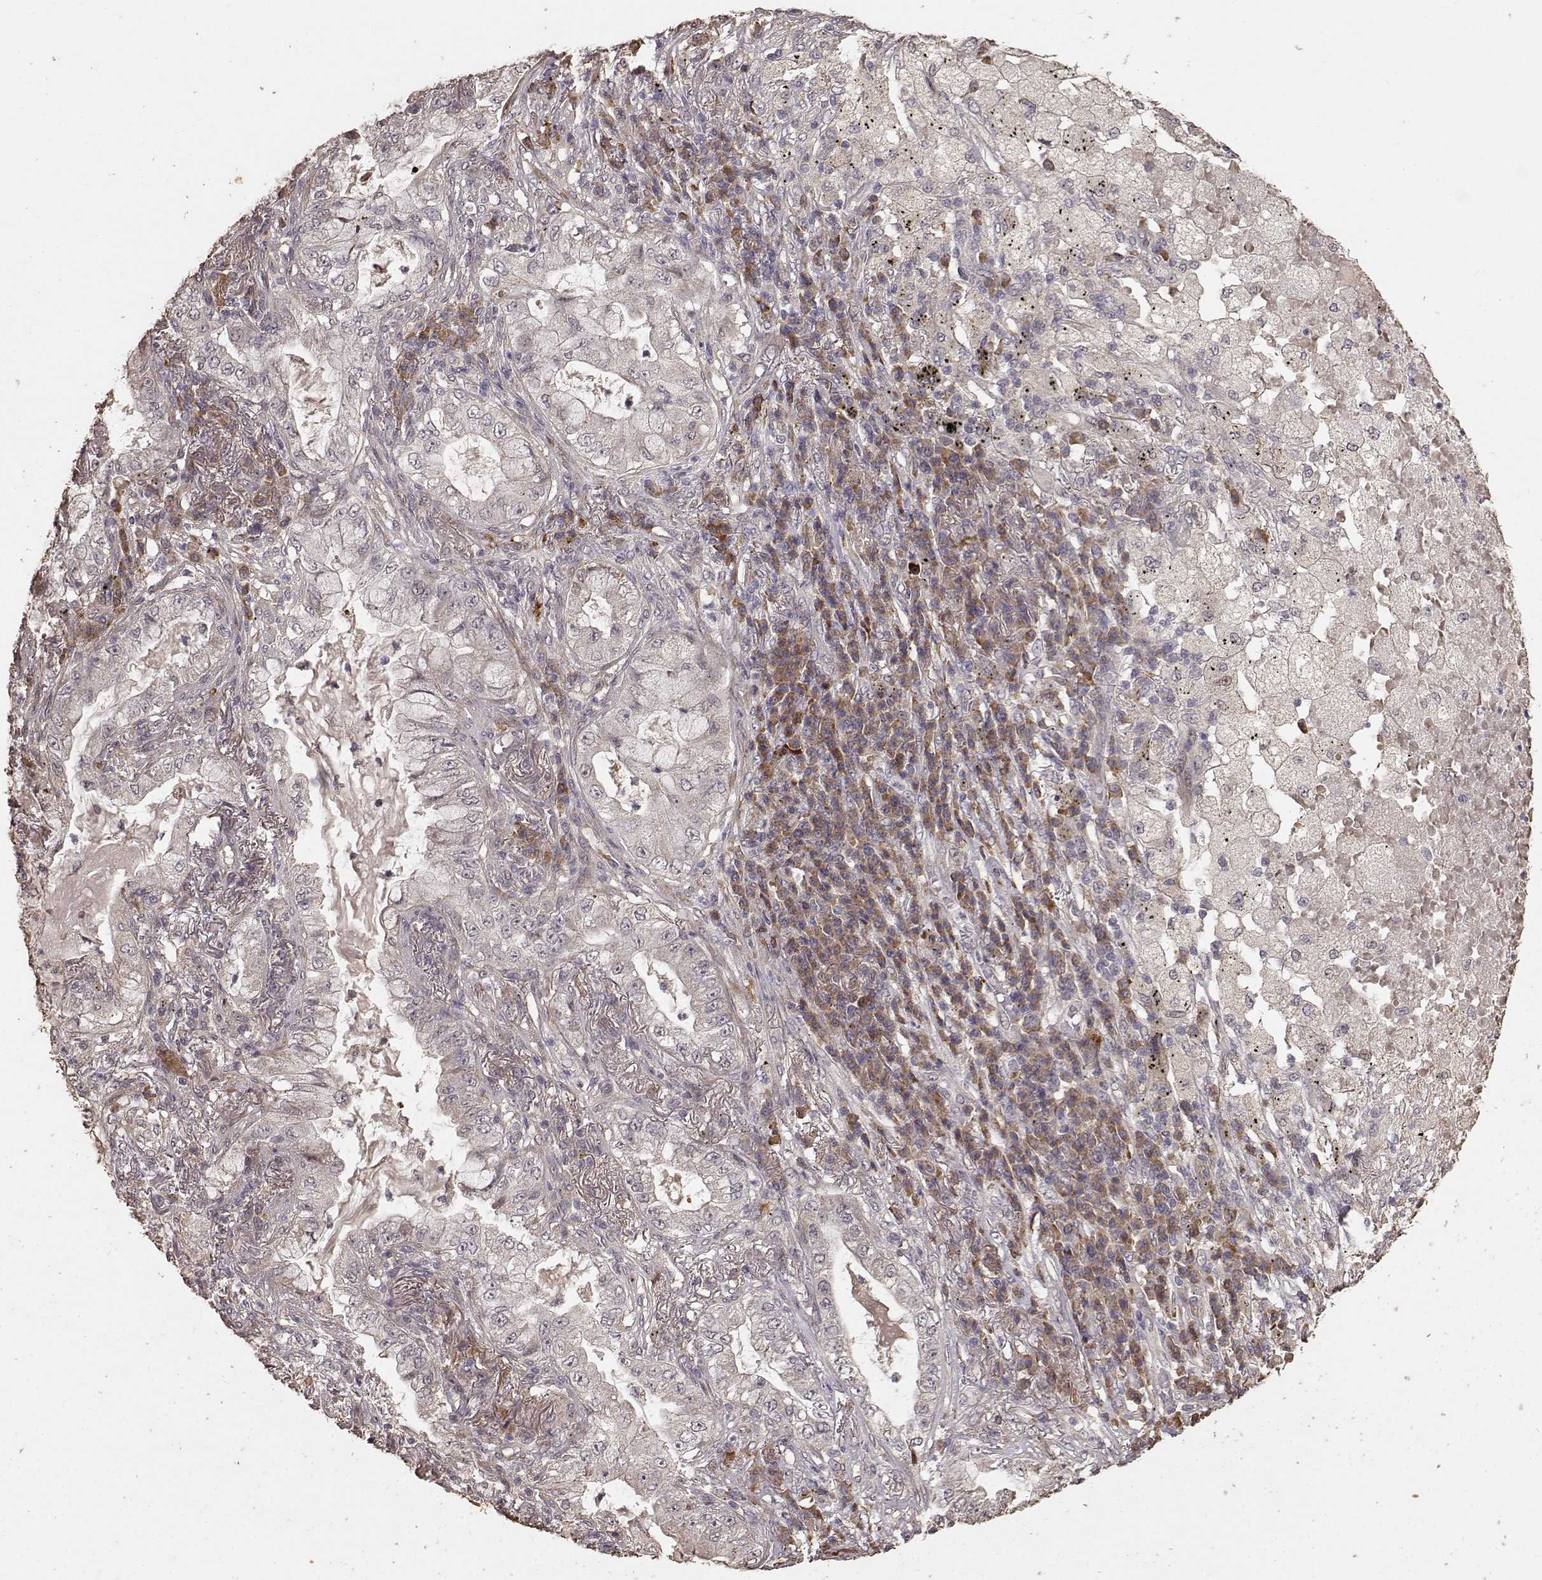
{"staining": {"intensity": "weak", "quantity": "<25%", "location": "cytoplasmic/membranous"}, "tissue": "lung cancer", "cell_type": "Tumor cells", "image_type": "cancer", "snomed": [{"axis": "morphology", "description": "Adenocarcinoma, NOS"}, {"axis": "topography", "description": "Lung"}], "caption": "DAB immunohistochemical staining of human lung adenocarcinoma demonstrates no significant expression in tumor cells.", "gene": "USP15", "patient": {"sex": "female", "age": 73}}